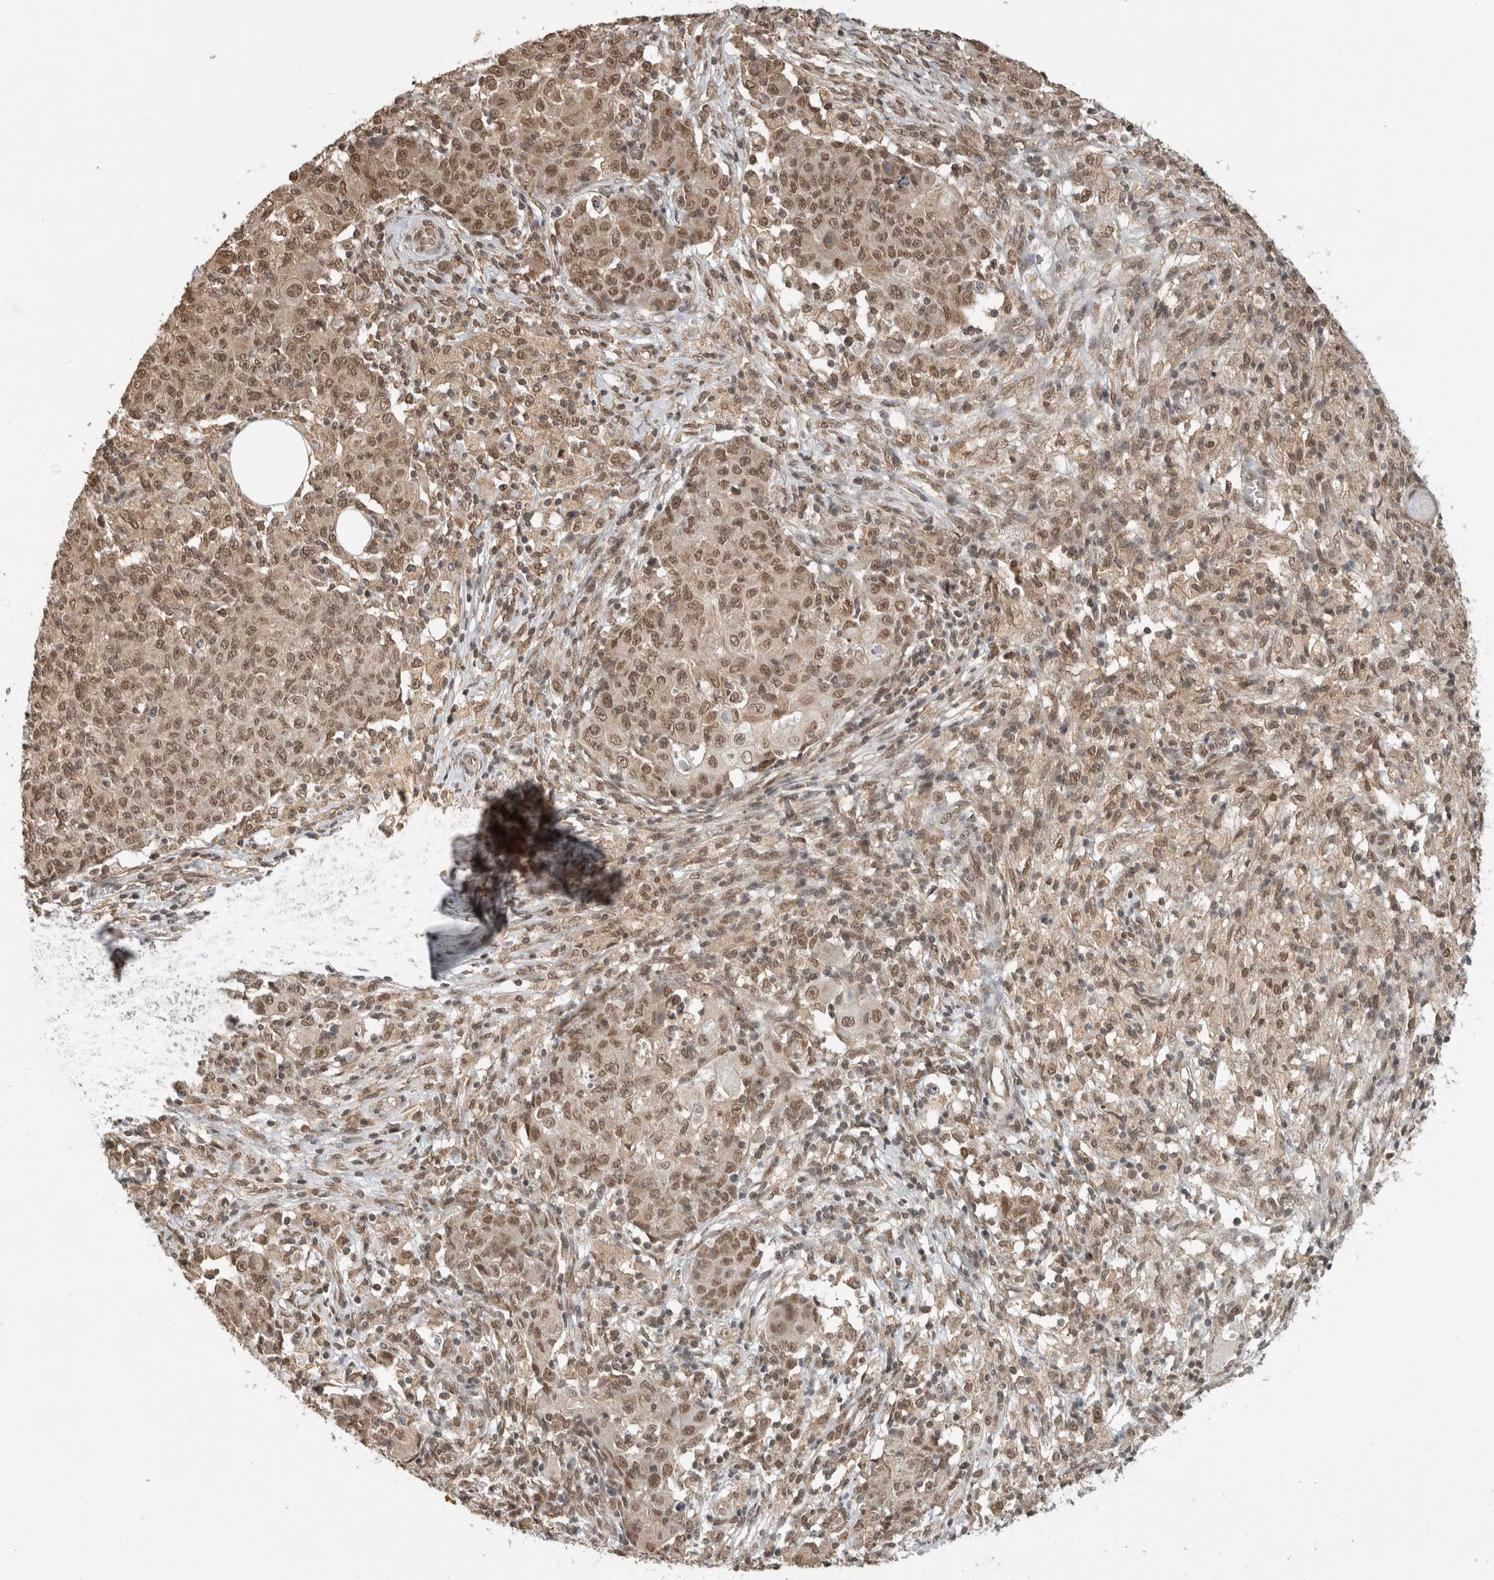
{"staining": {"intensity": "moderate", "quantity": ">75%", "location": "nuclear"}, "tissue": "ovarian cancer", "cell_type": "Tumor cells", "image_type": "cancer", "snomed": [{"axis": "morphology", "description": "Carcinoma, endometroid"}, {"axis": "topography", "description": "Ovary"}], "caption": "IHC of endometroid carcinoma (ovarian) exhibits medium levels of moderate nuclear expression in approximately >75% of tumor cells.", "gene": "C1orf21", "patient": {"sex": "female", "age": 42}}